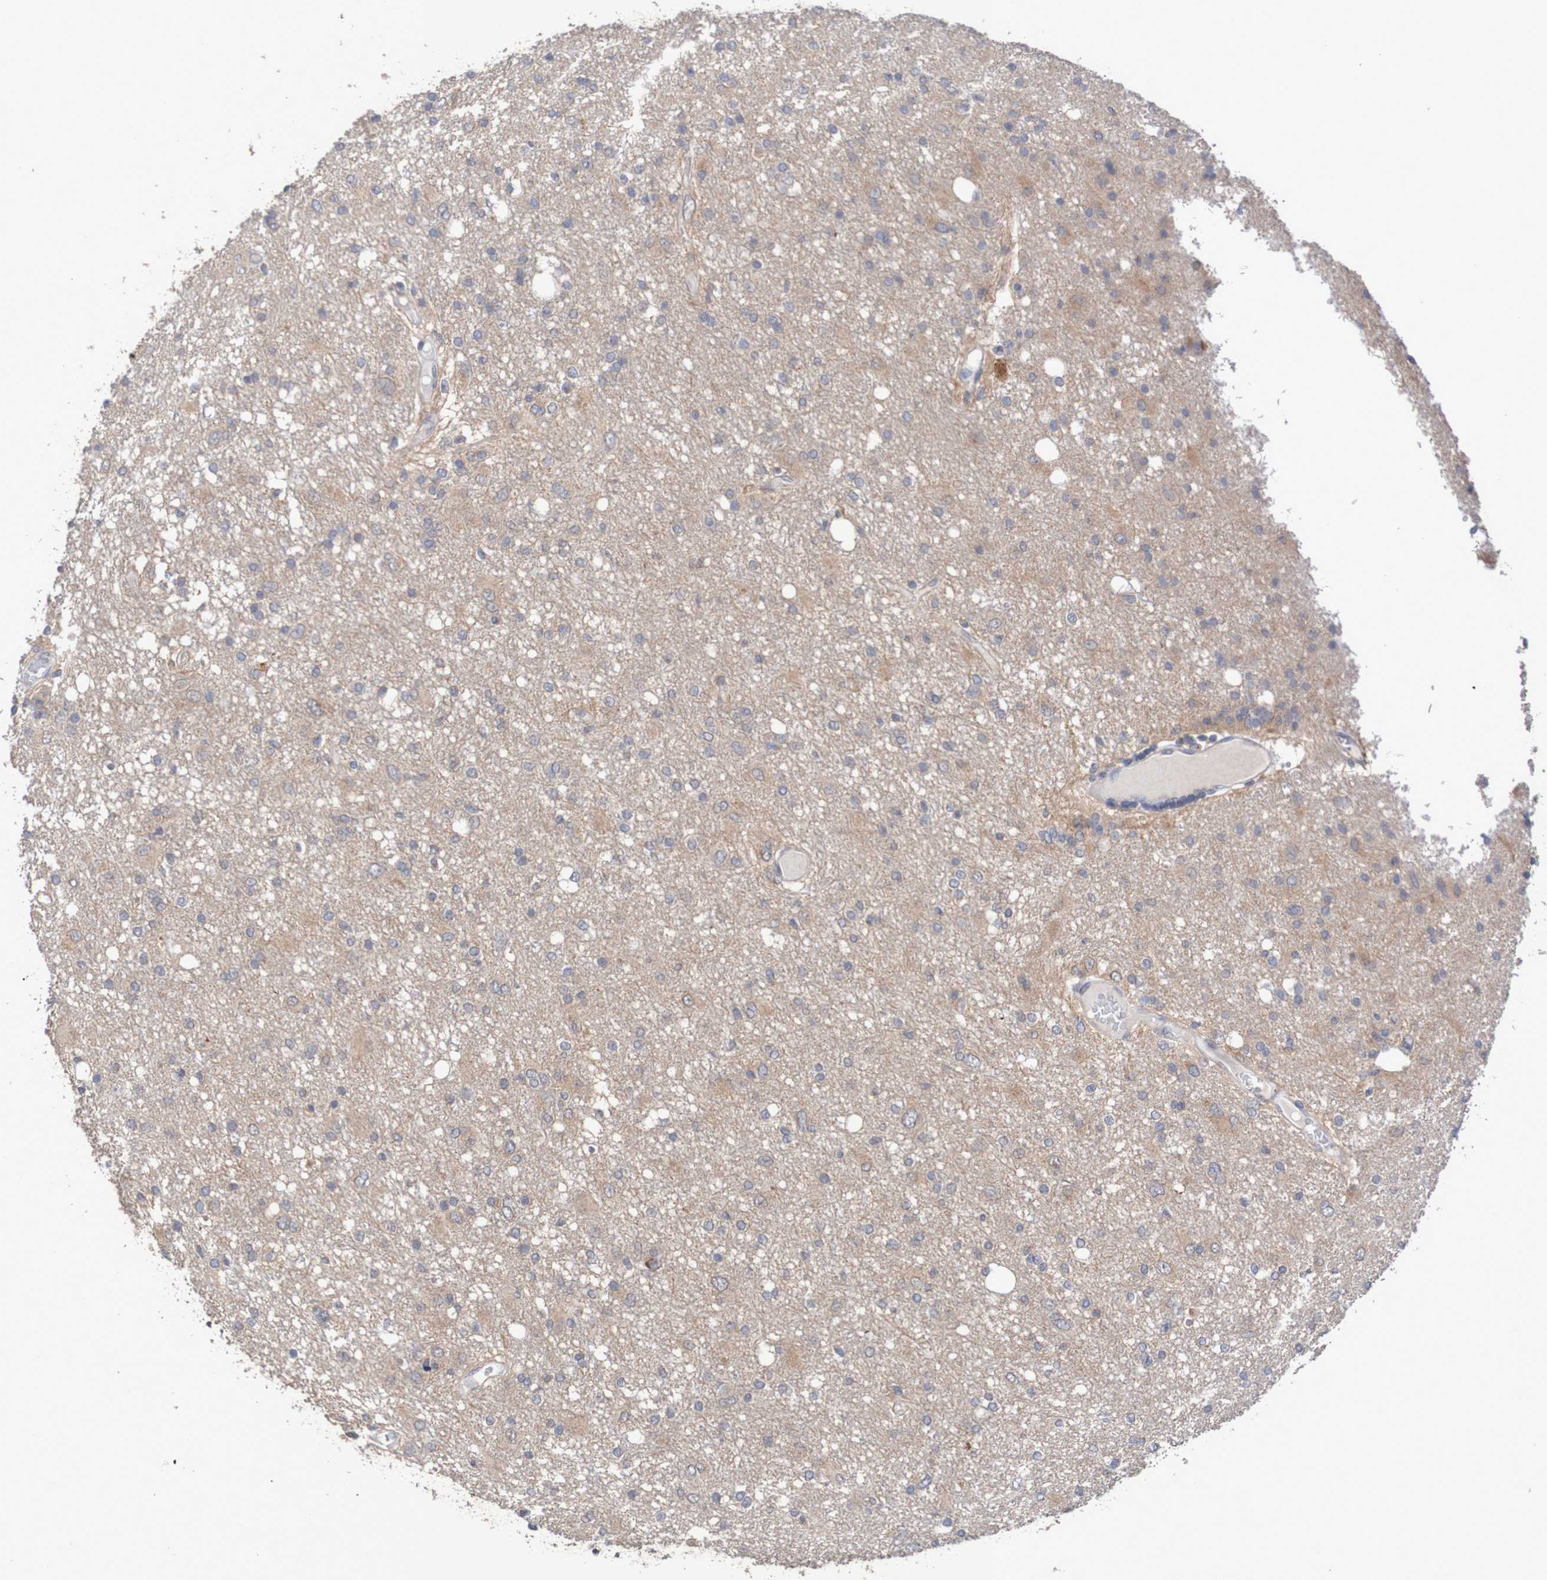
{"staining": {"intensity": "moderate", "quantity": "25%-75%", "location": "cytoplasmic/membranous"}, "tissue": "glioma", "cell_type": "Tumor cells", "image_type": "cancer", "snomed": [{"axis": "morphology", "description": "Glioma, malignant, High grade"}, {"axis": "topography", "description": "Brain"}], "caption": "A medium amount of moderate cytoplasmic/membranous staining is identified in about 25%-75% of tumor cells in malignant high-grade glioma tissue. Nuclei are stained in blue.", "gene": "C3orf18", "patient": {"sex": "female", "age": 59}}